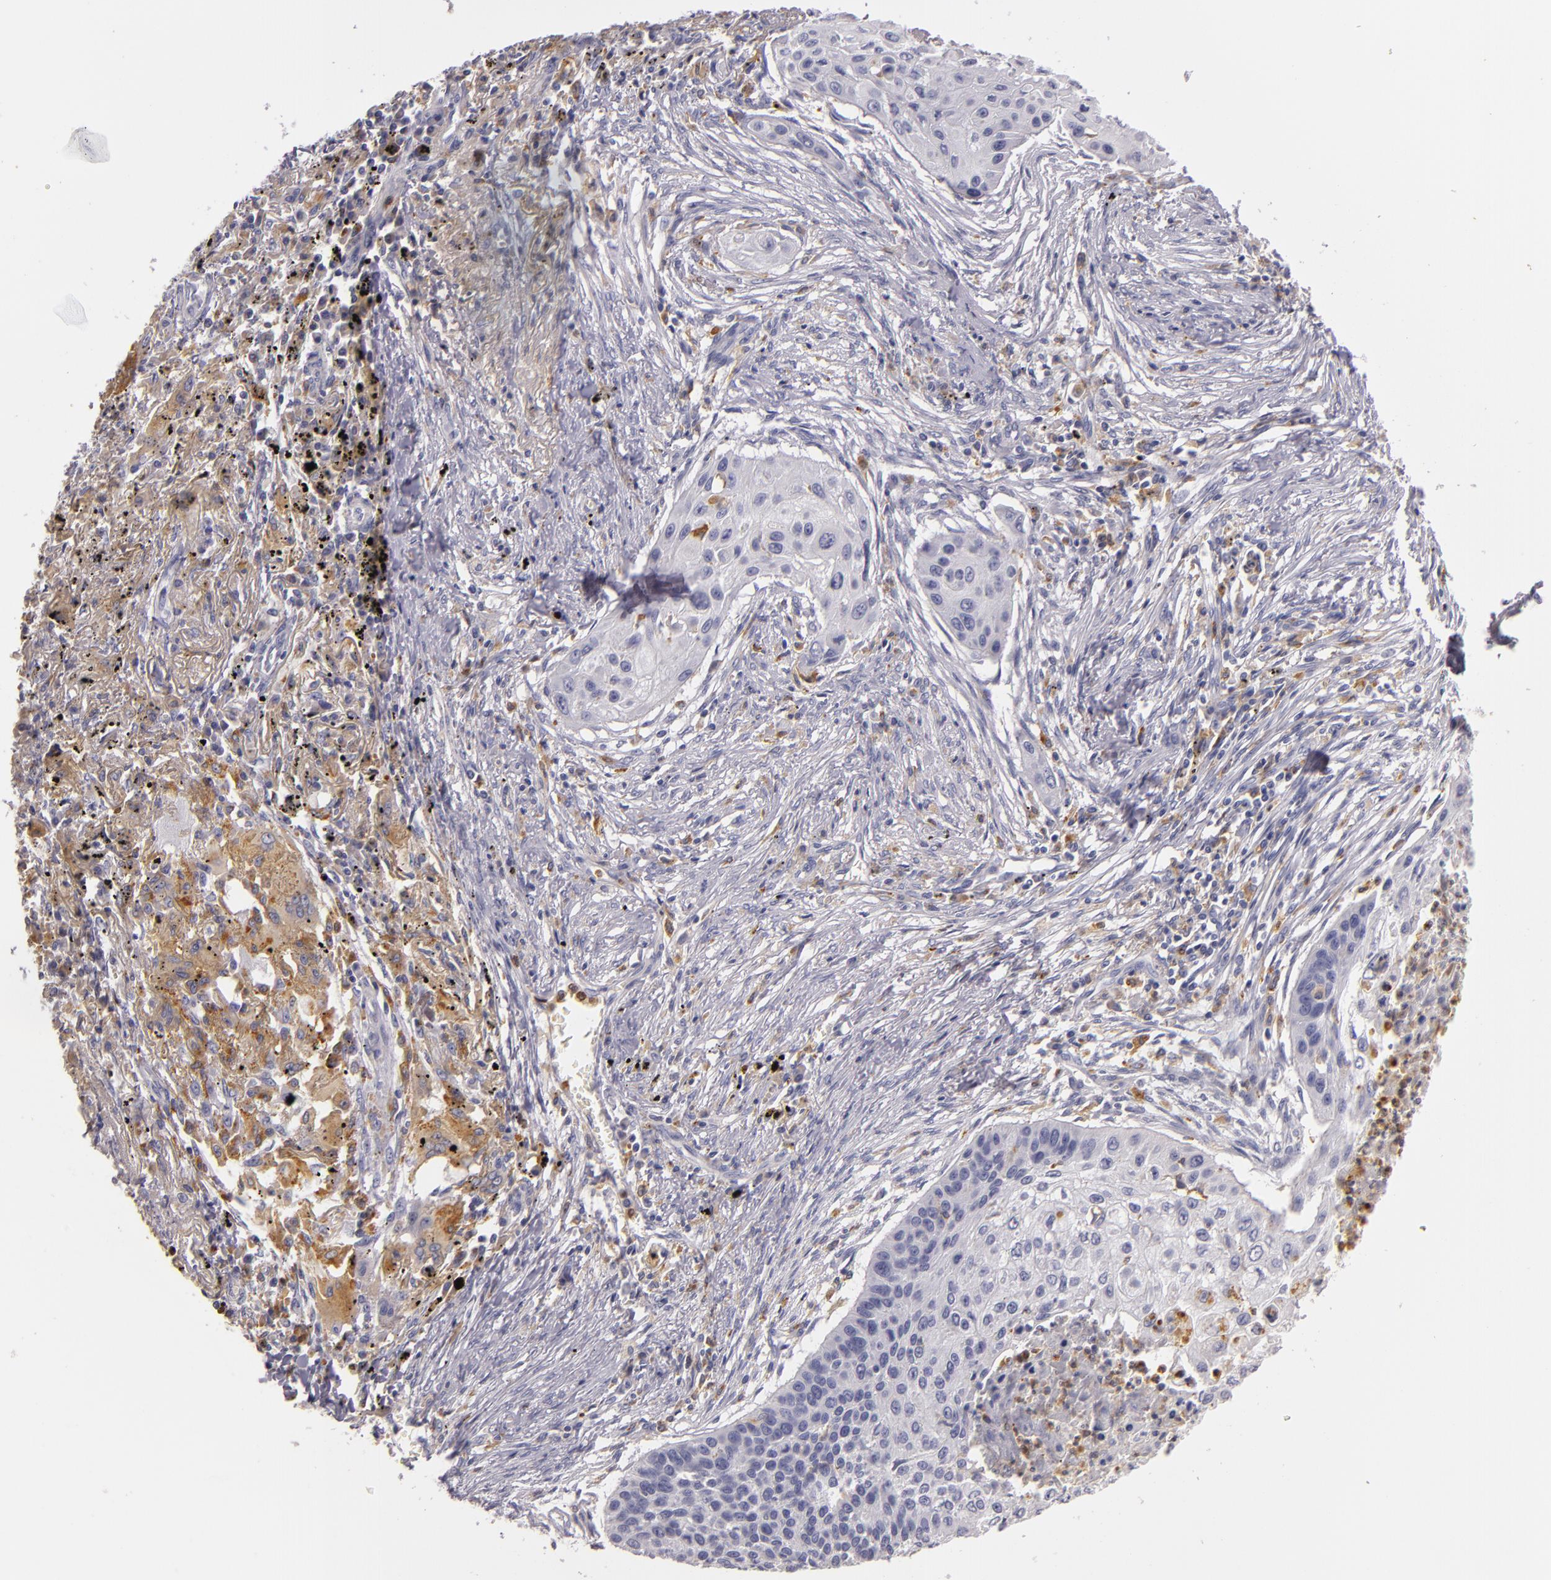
{"staining": {"intensity": "moderate", "quantity": "25%-75%", "location": "cytoplasmic/membranous"}, "tissue": "lung cancer", "cell_type": "Tumor cells", "image_type": "cancer", "snomed": [{"axis": "morphology", "description": "Squamous cell carcinoma, NOS"}, {"axis": "topography", "description": "Lung"}], "caption": "Tumor cells demonstrate medium levels of moderate cytoplasmic/membranous staining in about 25%-75% of cells in squamous cell carcinoma (lung).", "gene": "TLR8", "patient": {"sex": "male", "age": 71}}